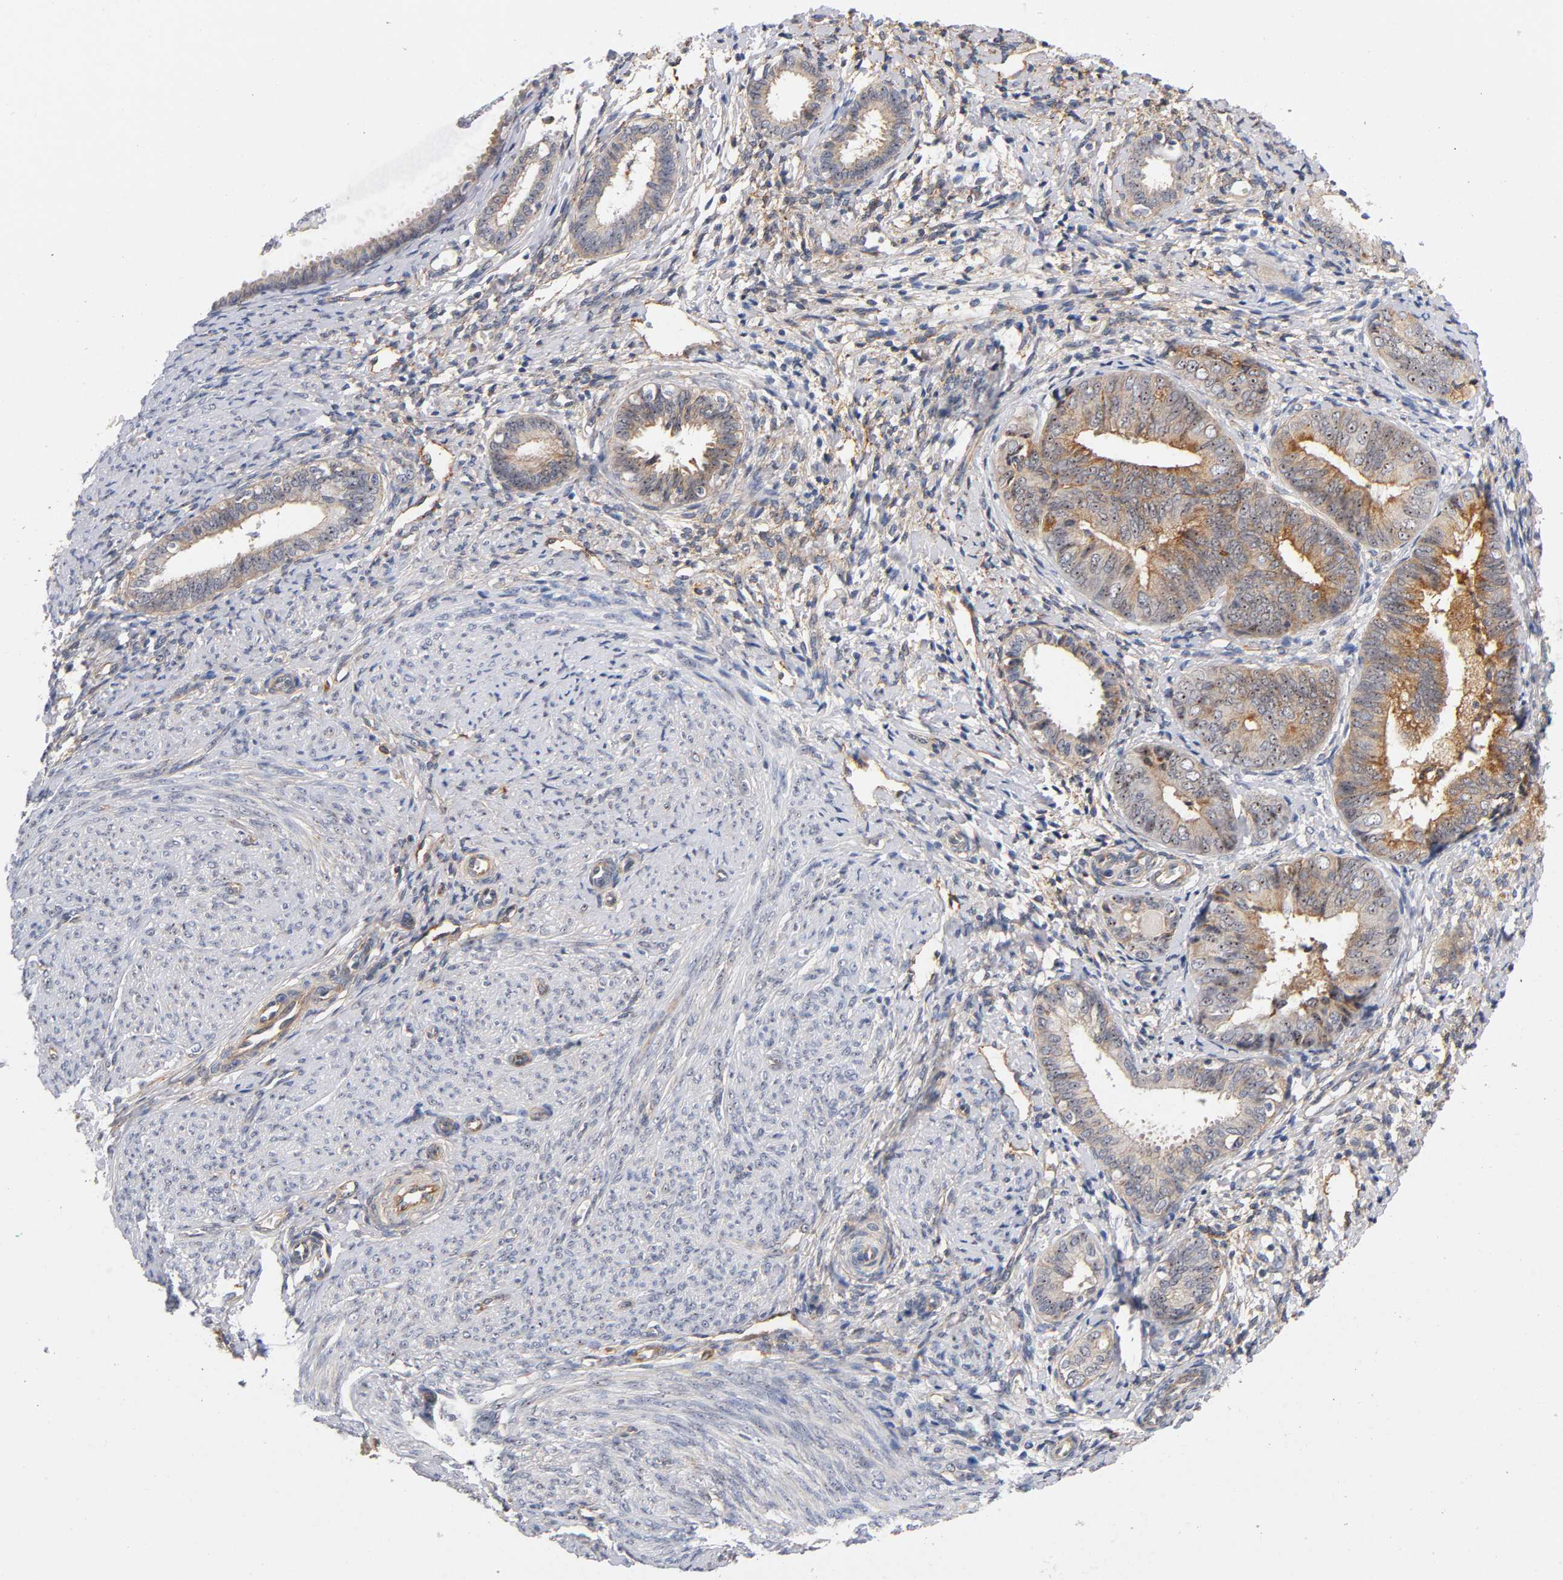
{"staining": {"intensity": "moderate", "quantity": ">75%", "location": "cytoplasmic/membranous,nuclear"}, "tissue": "endometrial cancer", "cell_type": "Tumor cells", "image_type": "cancer", "snomed": [{"axis": "morphology", "description": "Adenocarcinoma, NOS"}, {"axis": "topography", "description": "Endometrium"}], "caption": "Moderate cytoplasmic/membranous and nuclear staining for a protein is present in approximately >75% of tumor cells of adenocarcinoma (endometrial) using immunohistochemistry.", "gene": "PLD1", "patient": {"sex": "female", "age": 63}}